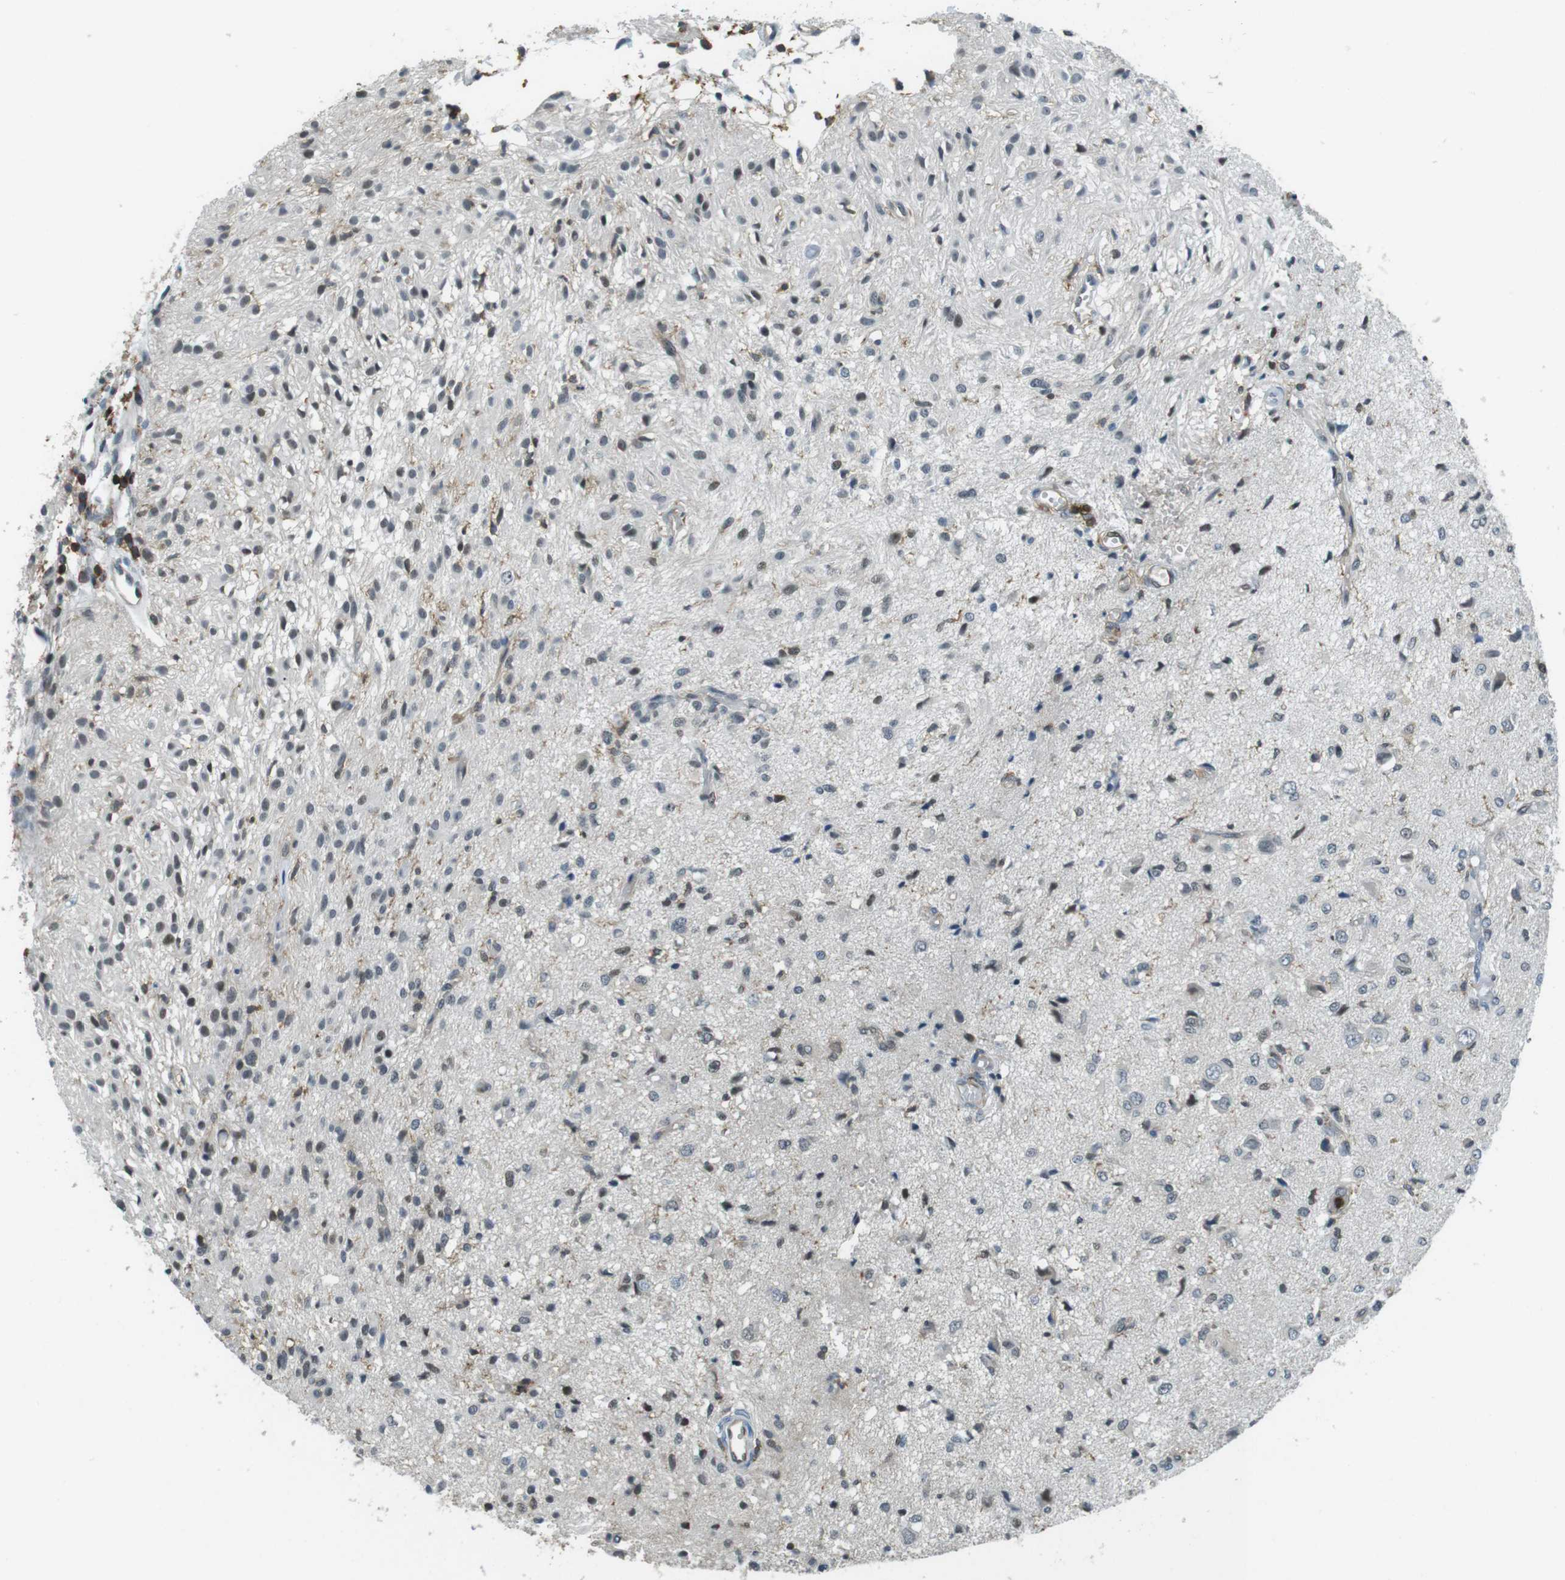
{"staining": {"intensity": "weak", "quantity": "<25%", "location": "nuclear"}, "tissue": "glioma", "cell_type": "Tumor cells", "image_type": "cancer", "snomed": [{"axis": "morphology", "description": "Glioma, malignant, High grade"}, {"axis": "topography", "description": "Brain"}], "caption": "Immunohistochemical staining of human high-grade glioma (malignant) exhibits no significant expression in tumor cells.", "gene": "STK10", "patient": {"sex": "female", "age": 59}}